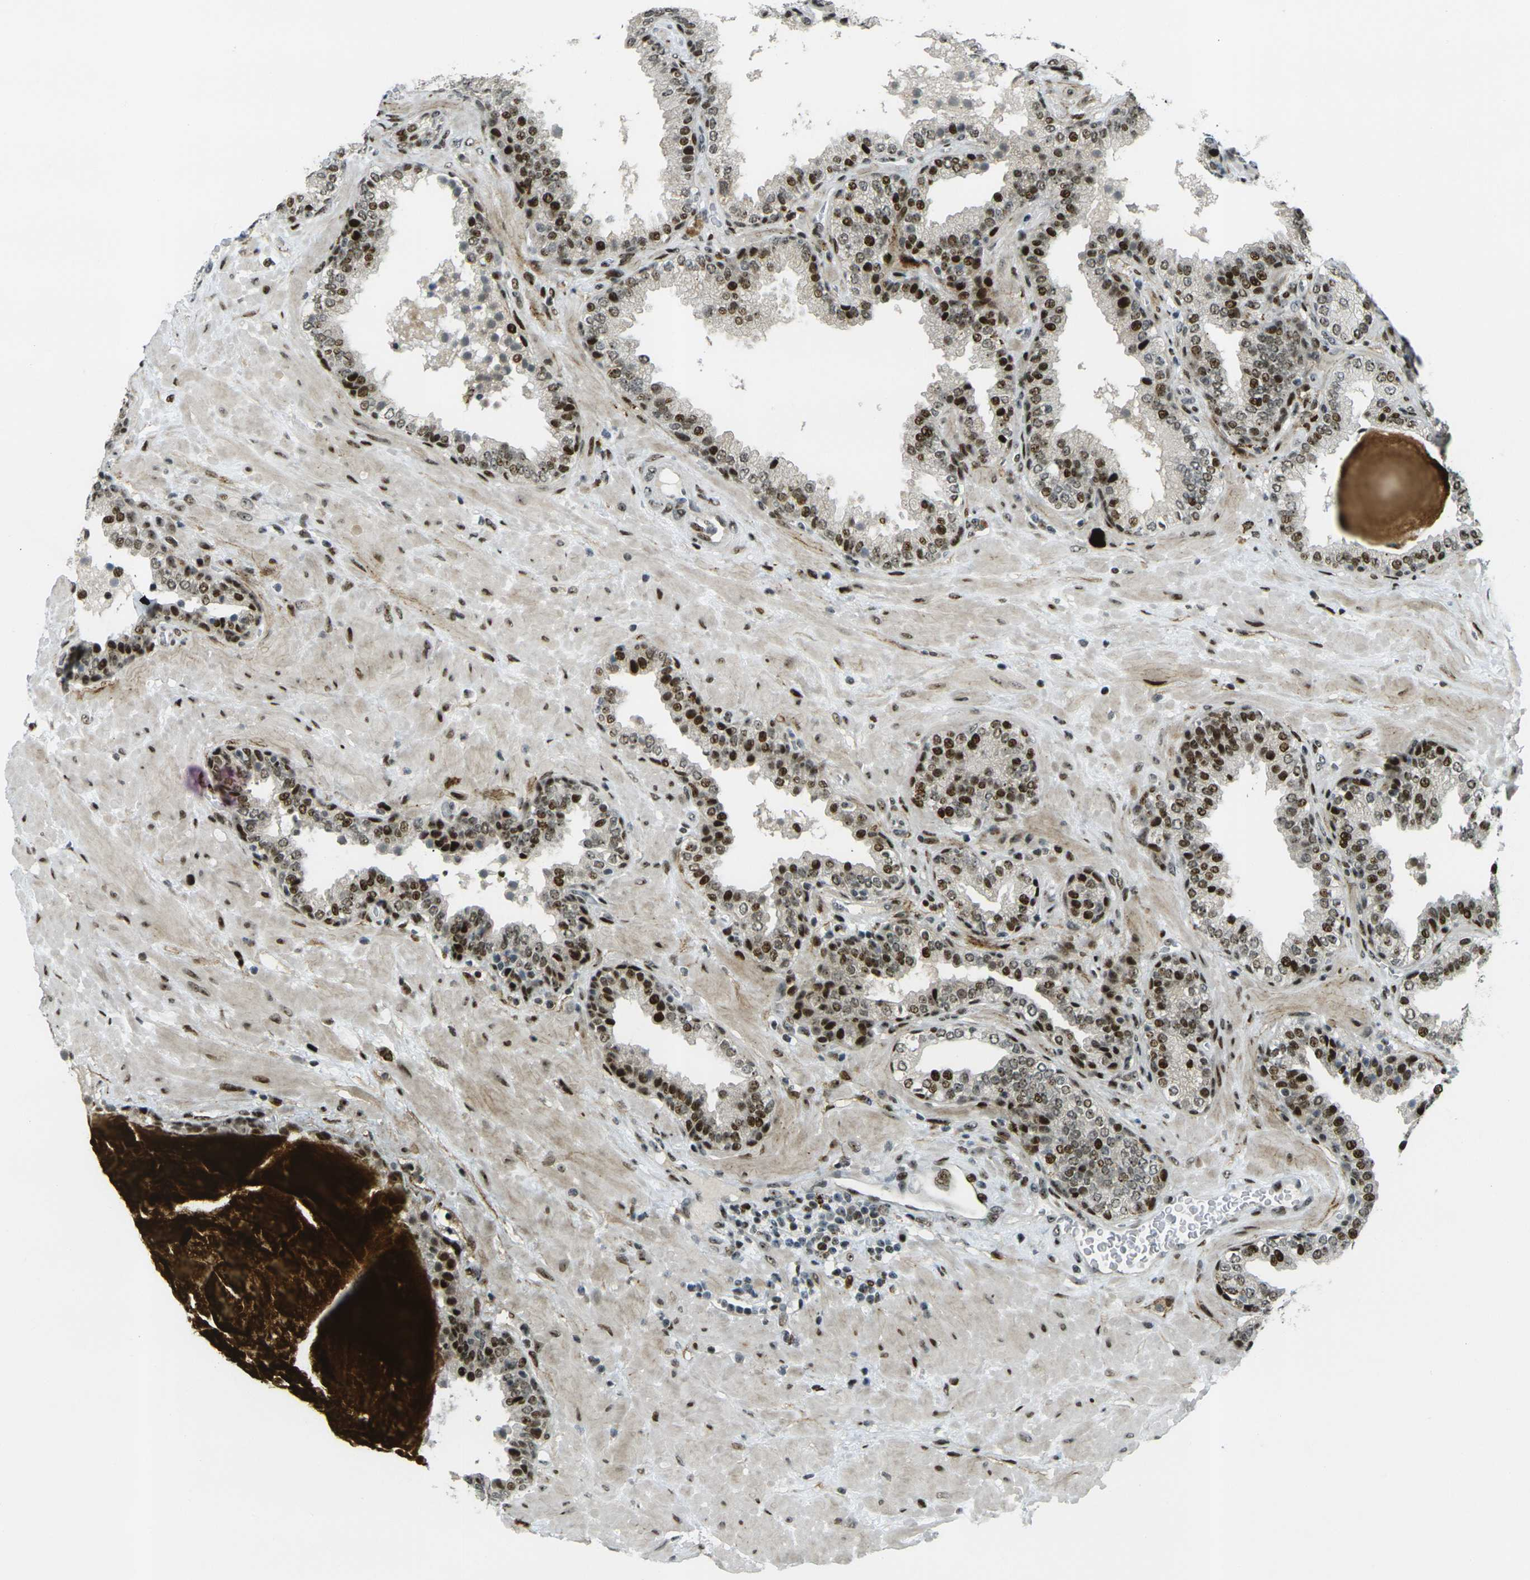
{"staining": {"intensity": "strong", "quantity": ">75%", "location": "nuclear"}, "tissue": "prostate", "cell_type": "Glandular cells", "image_type": "normal", "snomed": [{"axis": "morphology", "description": "Normal tissue, NOS"}, {"axis": "topography", "description": "Prostate"}], "caption": "Immunohistochemistry (IHC) staining of benign prostate, which displays high levels of strong nuclear positivity in approximately >75% of glandular cells indicating strong nuclear protein positivity. The staining was performed using DAB (3,3'-diaminobenzidine) (brown) for protein detection and nuclei were counterstained in hematoxylin (blue).", "gene": "UBE2C", "patient": {"sex": "male", "age": 51}}